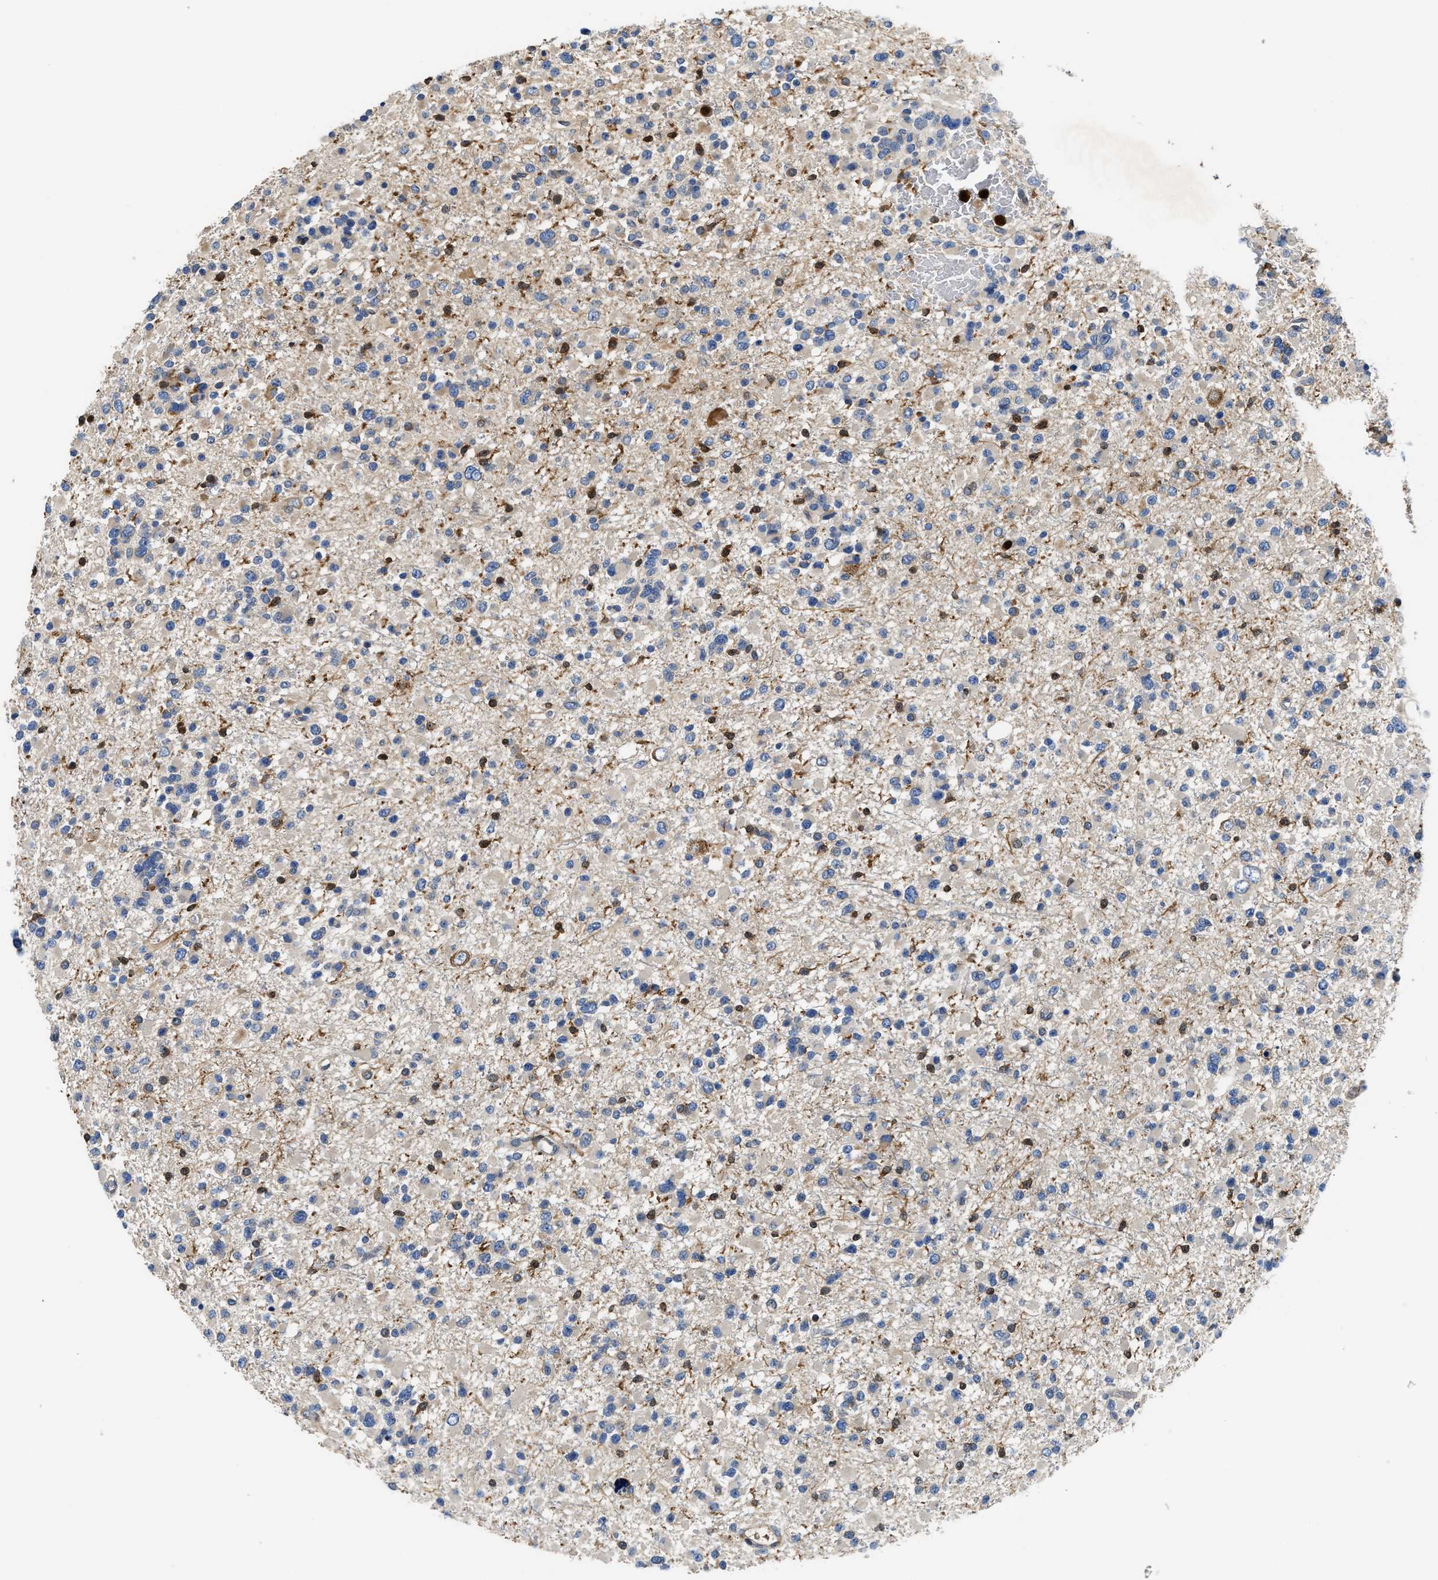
{"staining": {"intensity": "negative", "quantity": "none", "location": "none"}, "tissue": "glioma", "cell_type": "Tumor cells", "image_type": "cancer", "snomed": [{"axis": "morphology", "description": "Glioma, malignant, Low grade"}, {"axis": "topography", "description": "Brain"}], "caption": "IHC histopathology image of neoplastic tissue: human glioma stained with DAB shows no significant protein positivity in tumor cells.", "gene": "OSTF1", "patient": {"sex": "female", "age": 22}}